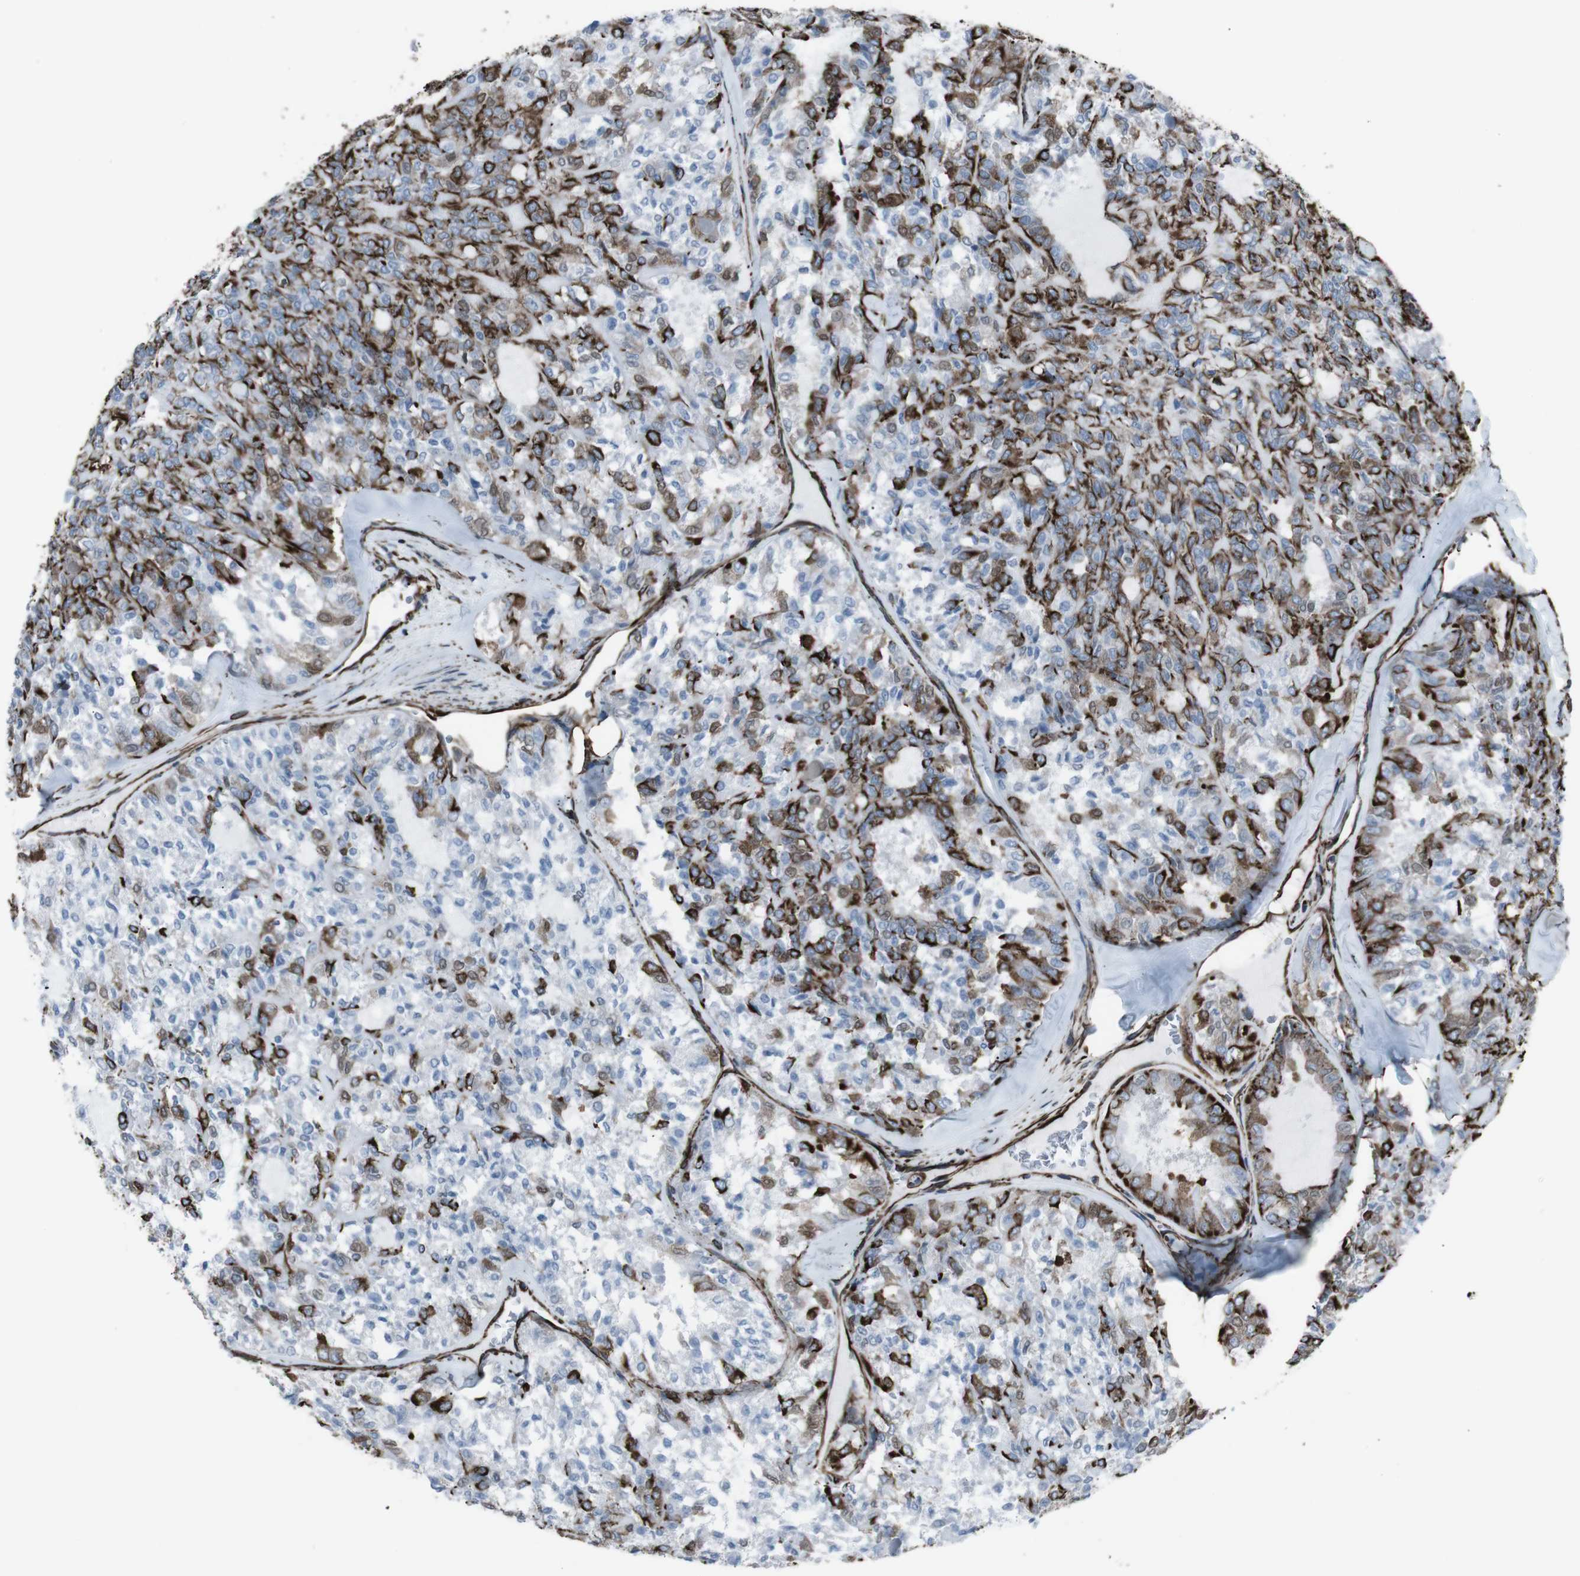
{"staining": {"intensity": "strong", "quantity": "25%-75%", "location": "cytoplasmic/membranous"}, "tissue": "thyroid cancer", "cell_type": "Tumor cells", "image_type": "cancer", "snomed": [{"axis": "morphology", "description": "Follicular adenoma carcinoma, NOS"}, {"axis": "topography", "description": "Thyroid gland"}], "caption": "Immunohistochemistry (IHC) (DAB) staining of human thyroid cancer (follicular adenoma carcinoma) exhibits strong cytoplasmic/membranous protein expression in about 25%-75% of tumor cells. Using DAB (brown) and hematoxylin (blue) stains, captured at high magnification using brightfield microscopy.", "gene": "ZDHHC6", "patient": {"sex": "male", "age": 75}}